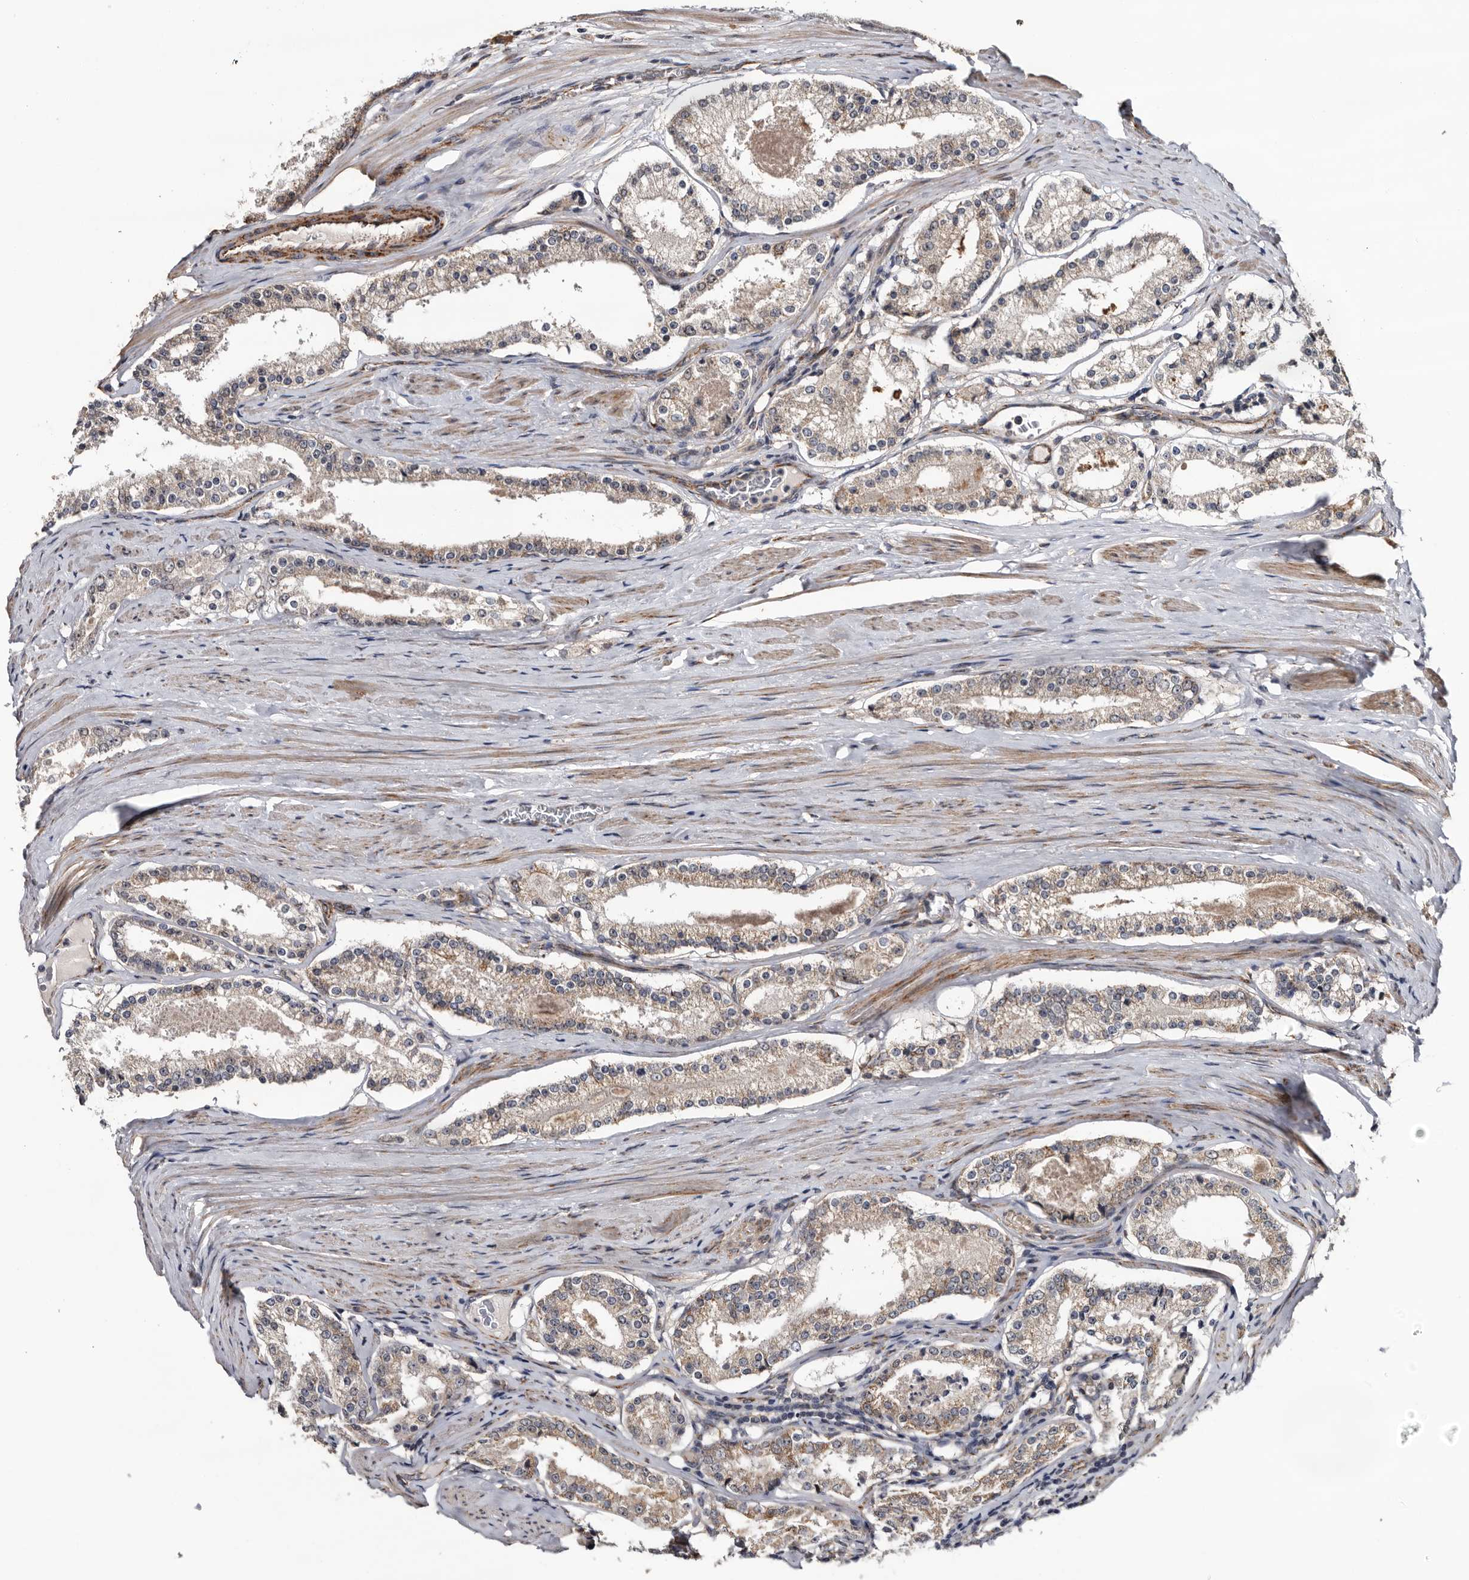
{"staining": {"intensity": "weak", "quantity": "25%-75%", "location": "cytoplasmic/membranous"}, "tissue": "prostate cancer", "cell_type": "Tumor cells", "image_type": "cancer", "snomed": [{"axis": "morphology", "description": "Adenocarcinoma, Low grade"}, {"axis": "topography", "description": "Prostate"}], "caption": "Adenocarcinoma (low-grade) (prostate) was stained to show a protein in brown. There is low levels of weak cytoplasmic/membranous expression in about 25%-75% of tumor cells. The protein is stained brown, and the nuclei are stained in blue (DAB IHC with brightfield microscopy, high magnification).", "gene": "ARMCX2", "patient": {"sex": "male", "age": 70}}